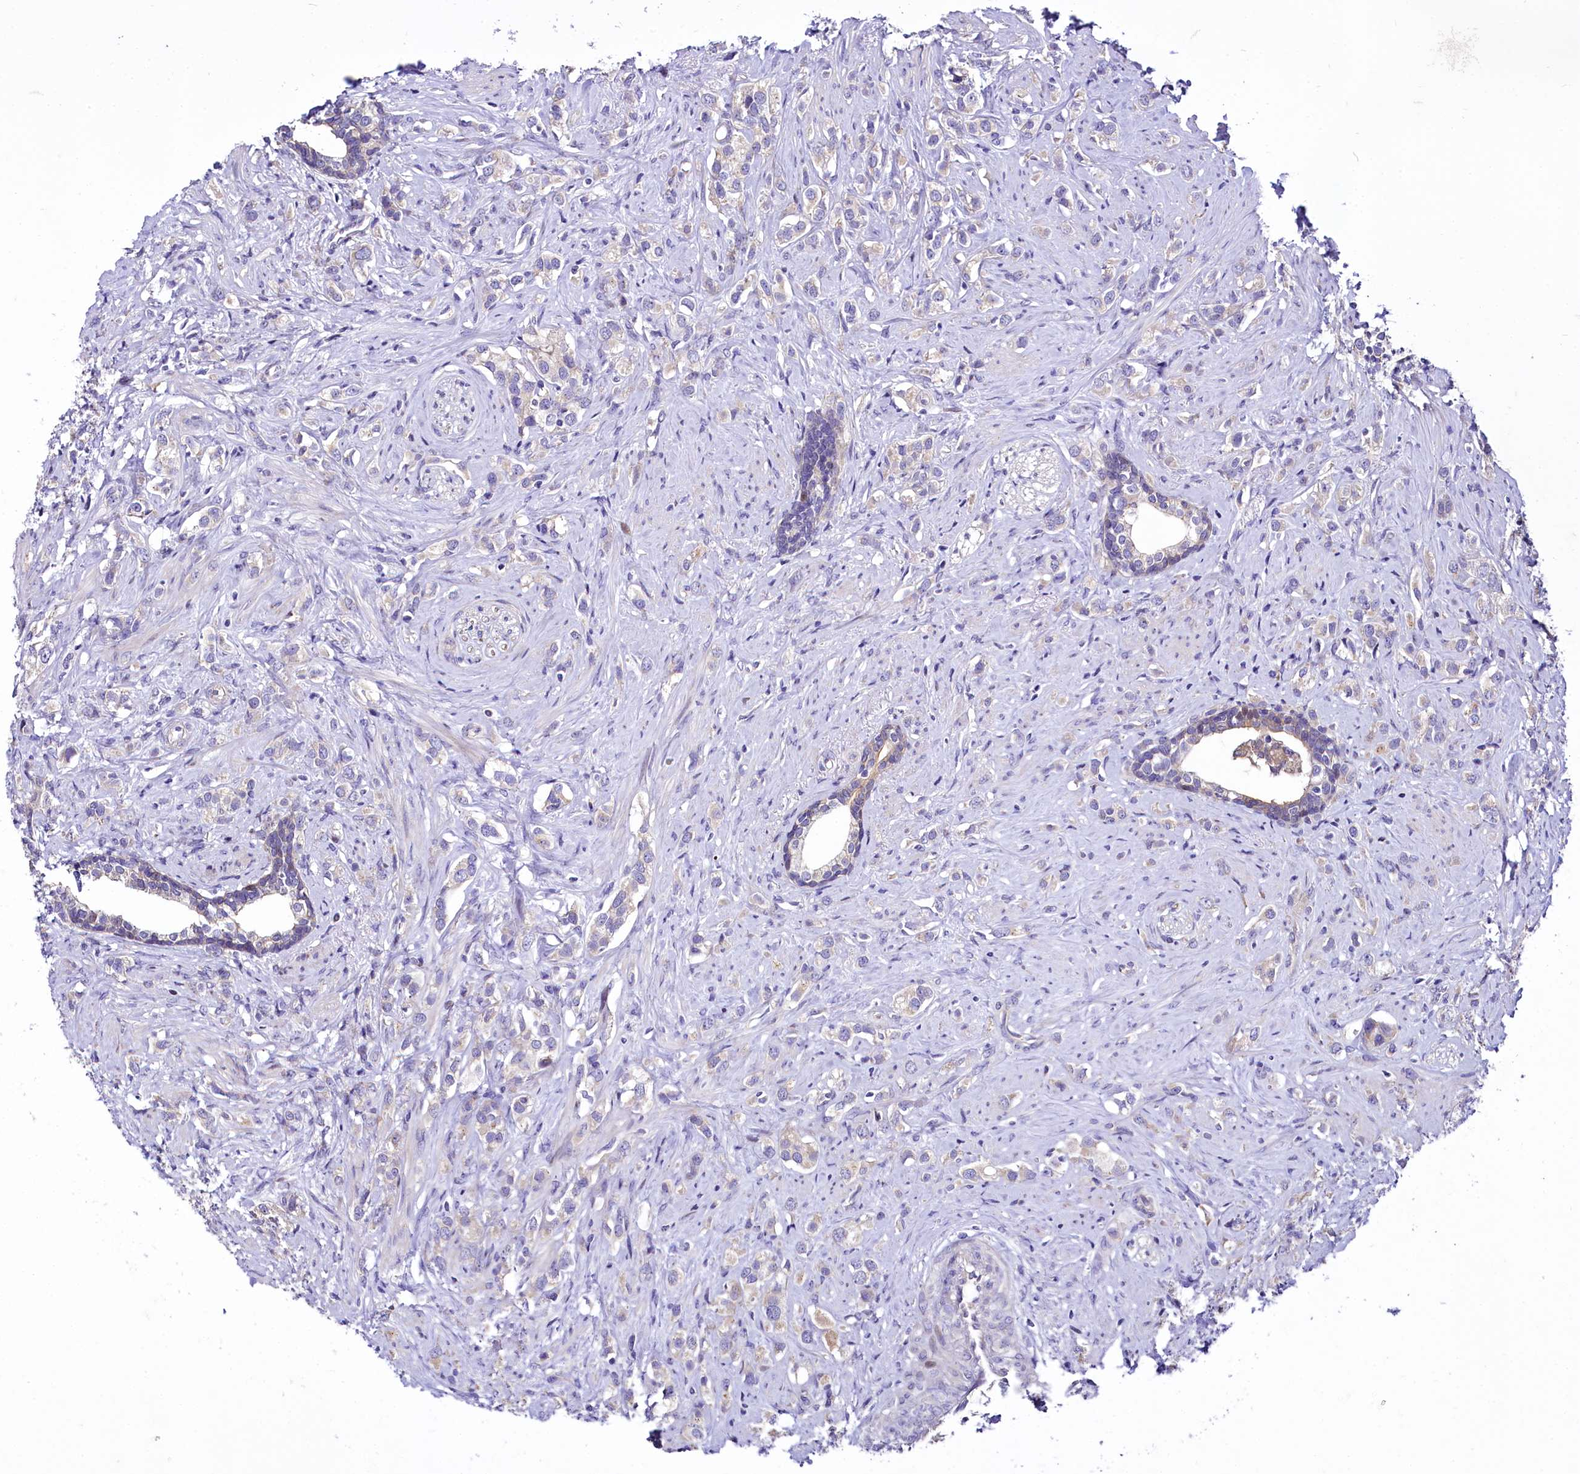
{"staining": {"intensity": "negative", "quantity": "none", "location": "none"}, "tissue": "prostate cancer", "cell_type": "Tumor cells", "image_type": "cancer", "snomed": [{"axis": "morphology", "description": "Adenocarcinoma, High grade"}, {"axis": "topography", "description": "Prostate"}], "caption": "IHC histopathology image of prostate cancer (adenocarcinoma (high-grade)) stained for a protein (brown), which exhibits no expression in tumor cells. (Brightfield microscopy of DAB (3,3'-diaminobenzidine) IHC at high magnification).", "gene": "ZC3H12C", "patient": {"sex": "male", "age": 63}}